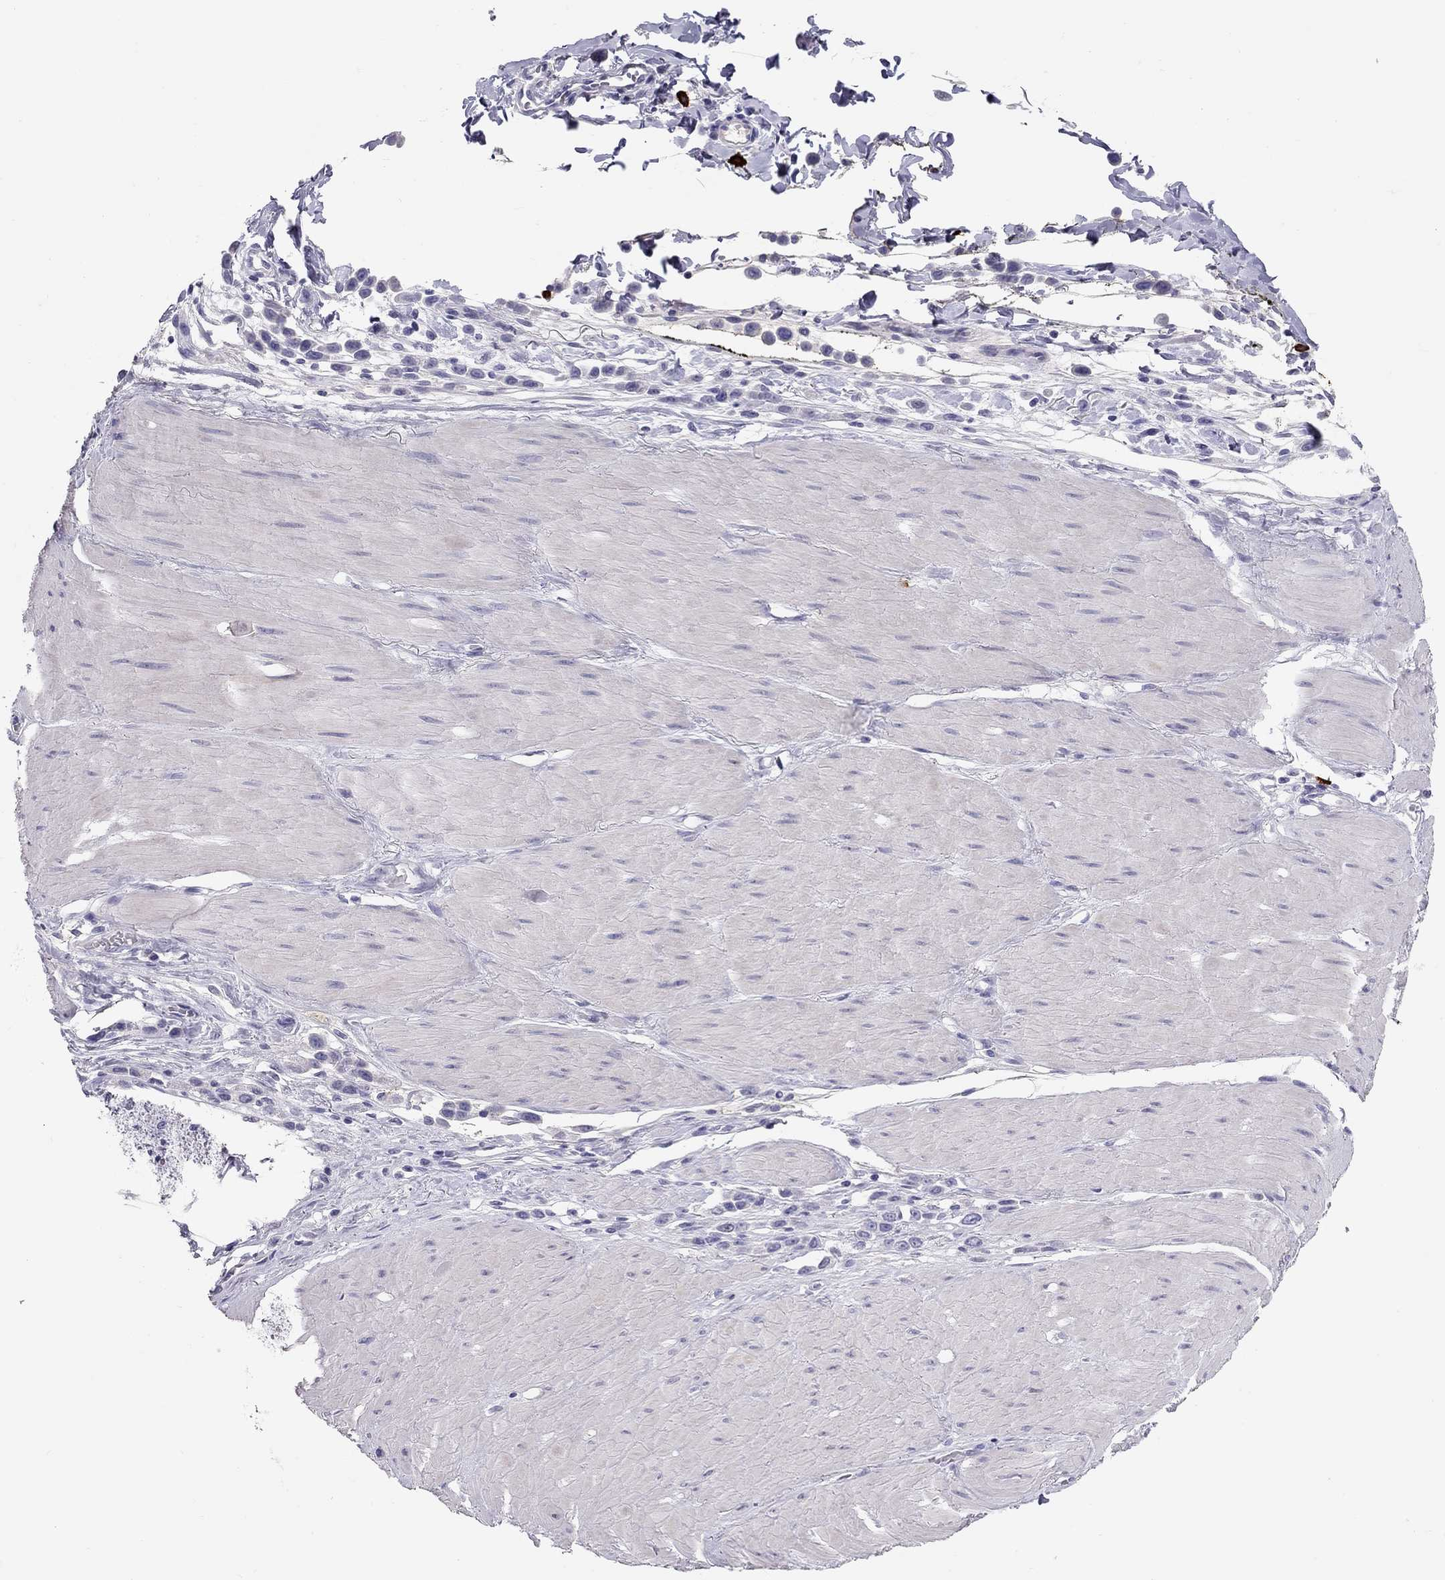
{"staining": {"intensity": "negative", "quantity": "none", "location": "none"}, "tissue": "stomach cancer", "cell_type": "Tumor cells", "image_type": "cancer", "snomed": [{"axis": "morphology", "description": "Adenocarcinoma, NOS"}, {"axis": "topography", "description": "Stomach"}], "caption": "Protein analysis of stomach cancer (adenocarcinoma) exhibits no significant positivity in tumor cells.", "gene": "IL17REL", "patient": {"sex": "male", "age": 47}}